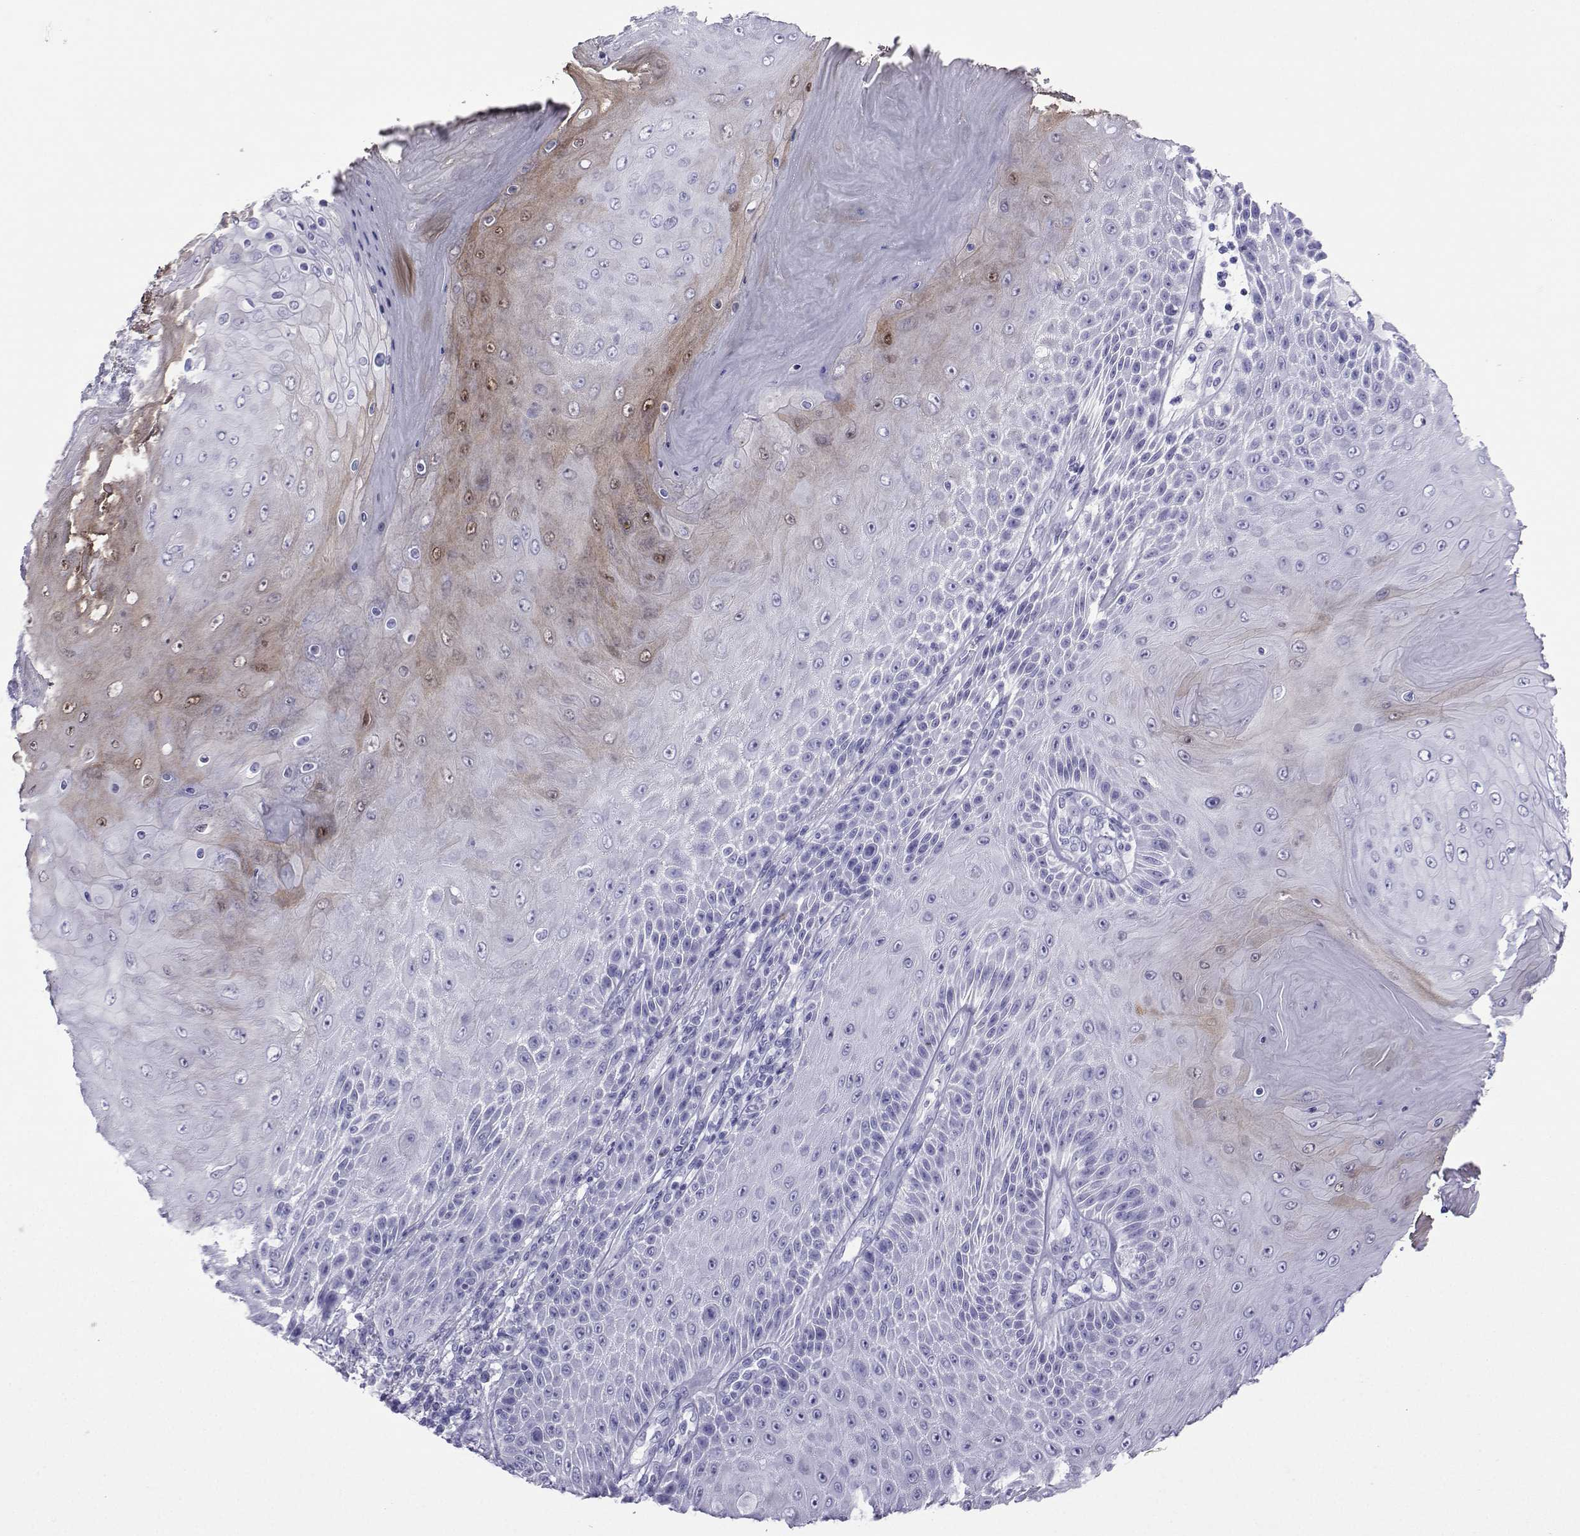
{"staining": {"intensity": "negative", "quantity": "none", "location": "none"}, "tissue": "skin cancer", "cell_type": "Tumor cells", "image_type": "cancer", "snomed": [{"axis": "morphology", "description": "Squamous cell carcinoma, NOS"}, {"axis": "topography", "description": "Skin"}], "caption": "Tumor cells show no significant expression in skin squamous cell carcinoma.", "gene": "LORICRIN", "patient": {"sex": "male", "age": 62}}